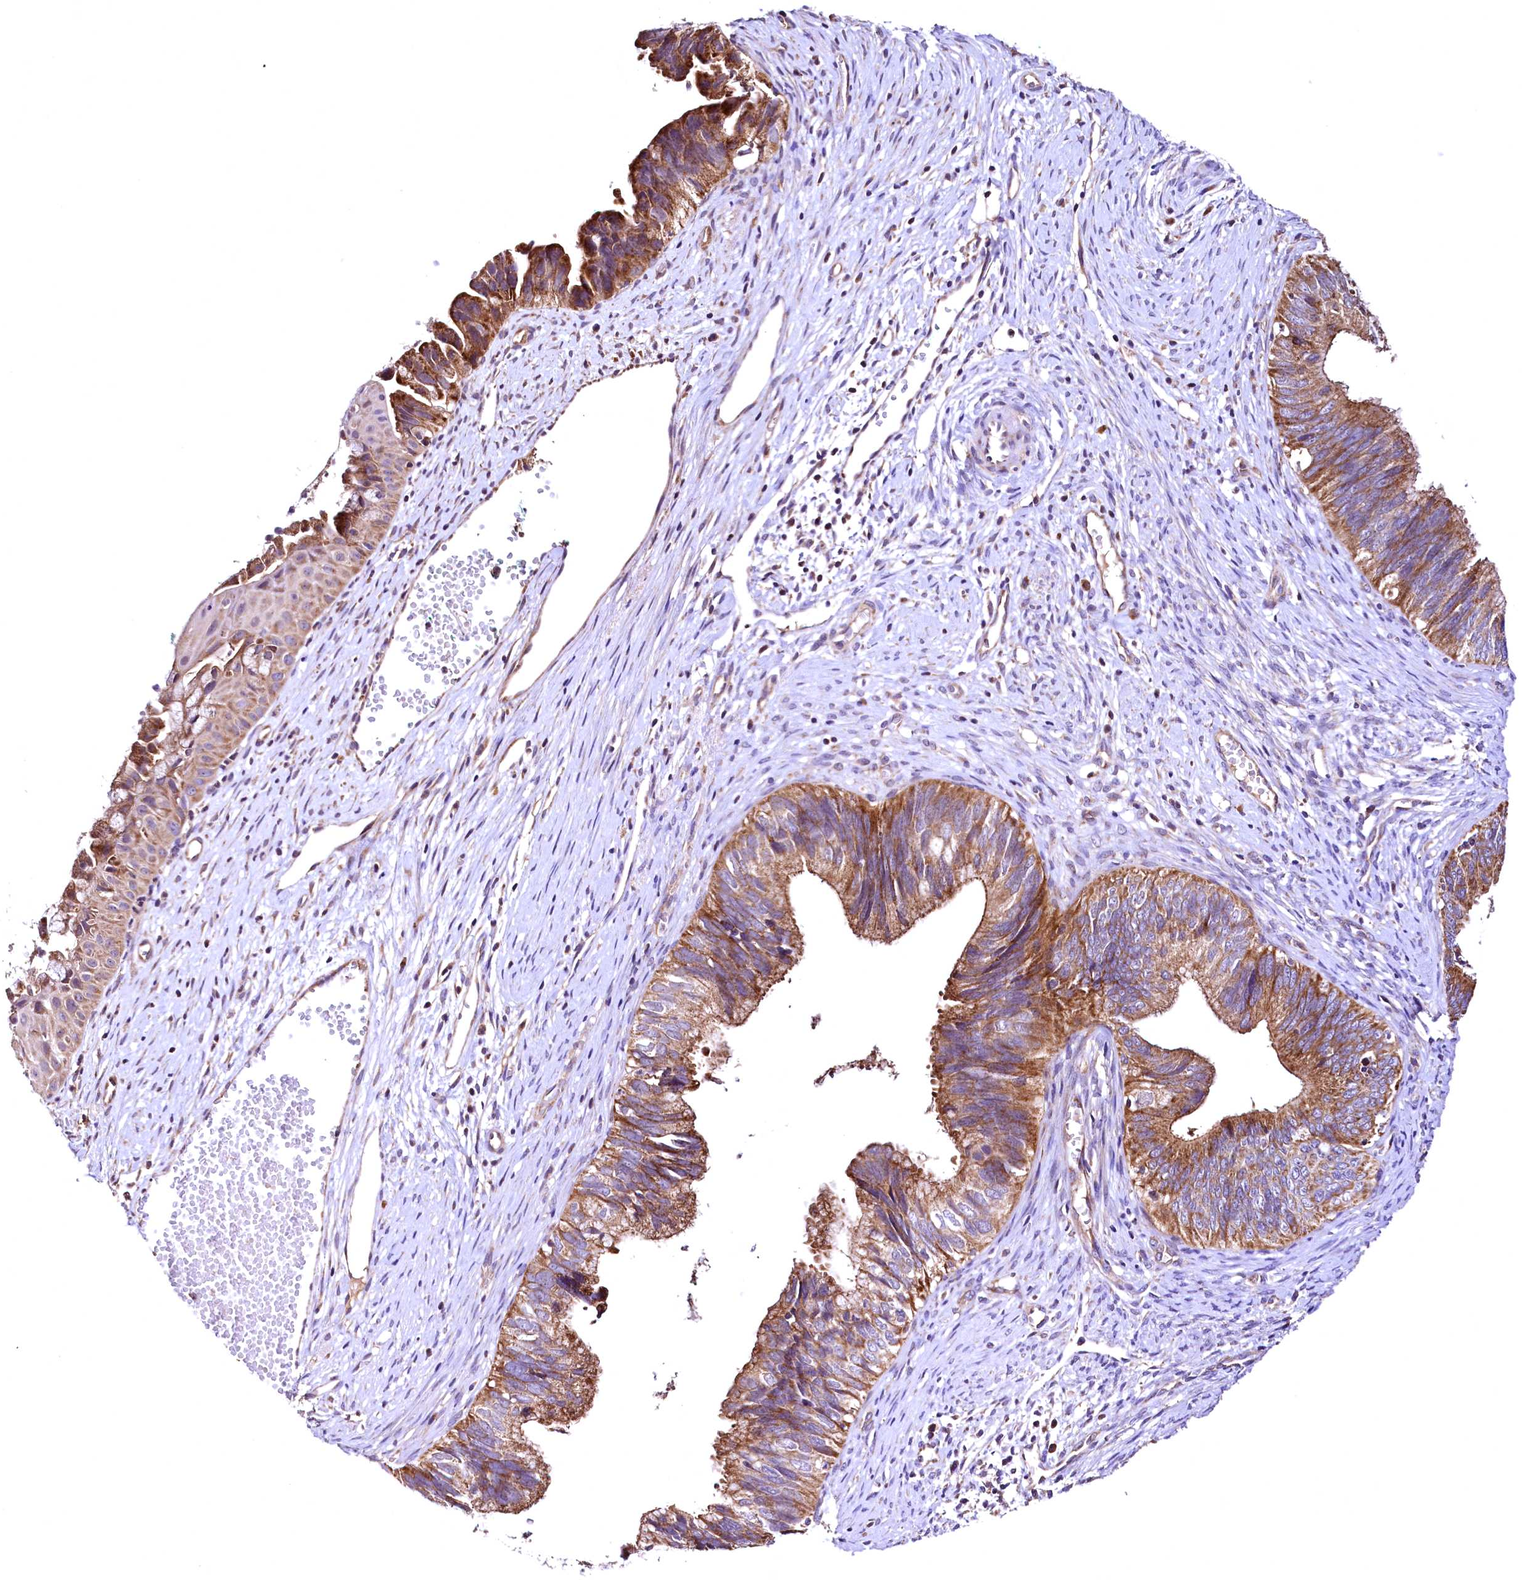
{"staining": {"intensity": "strong", "quantity": ">75%", "location": "cytoplasmic/membranous"}, "tissue": "cervical cancer", "cell_type": "Tumor cells", "image_type": "cancer", "snomed": [{"axis": "morphology", "description": "Adenocarcinoma, NOS"}, {"axis": "topography", "description": "Cervix"}], "caption": "Cervical adenocarcinoma stained with a brown dye demonstrates strong cytoplasmic/membranous positive expression in about >75% of tumor cells.", "gene": "MRPL57", "patient": {"sex": "female", "age": 42}}